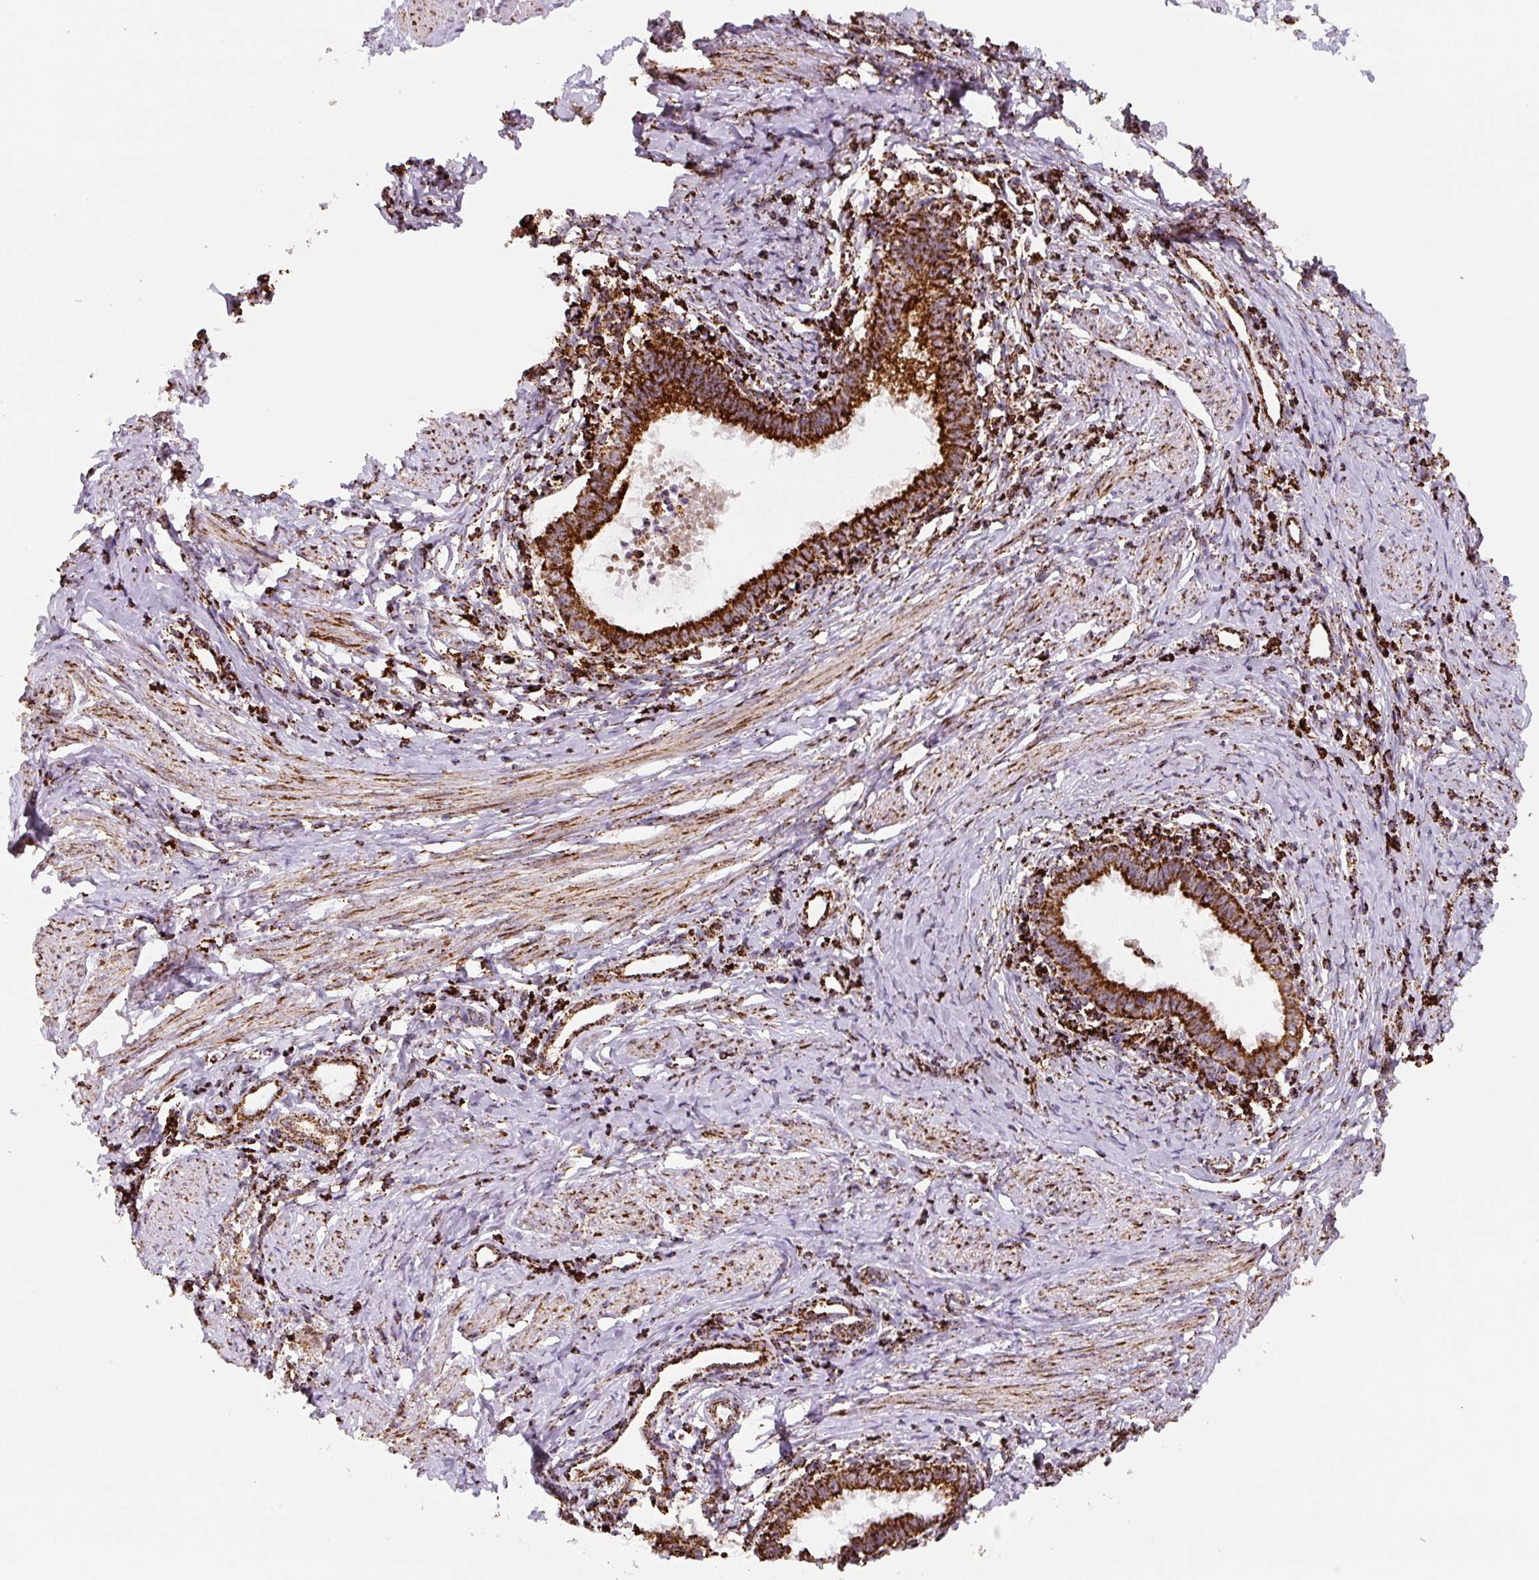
{"staining": {"intensity": "strong", "quantity": ">75%", "location": "cytoplasmic/membranous"}, "tissue": "cervical cancer", "cell_type": "Tumor cells", "image_type": "cancer", "snomed": [{"axis": "morphology", "description": "Adenocarcinoma, NOS"}, {"axis": "topography", "description": "Cervix"}], "caption": "A high-resolution histopathology image shows immunohistochemistry (IHC) staining of cervical adenocarcinoma, which exhibits strong cytoplasmic/membranous positivity in about >75% of tumor cells.", "gene": "ATP5F1A", "patient": {"sex": "female", "age": 36}}